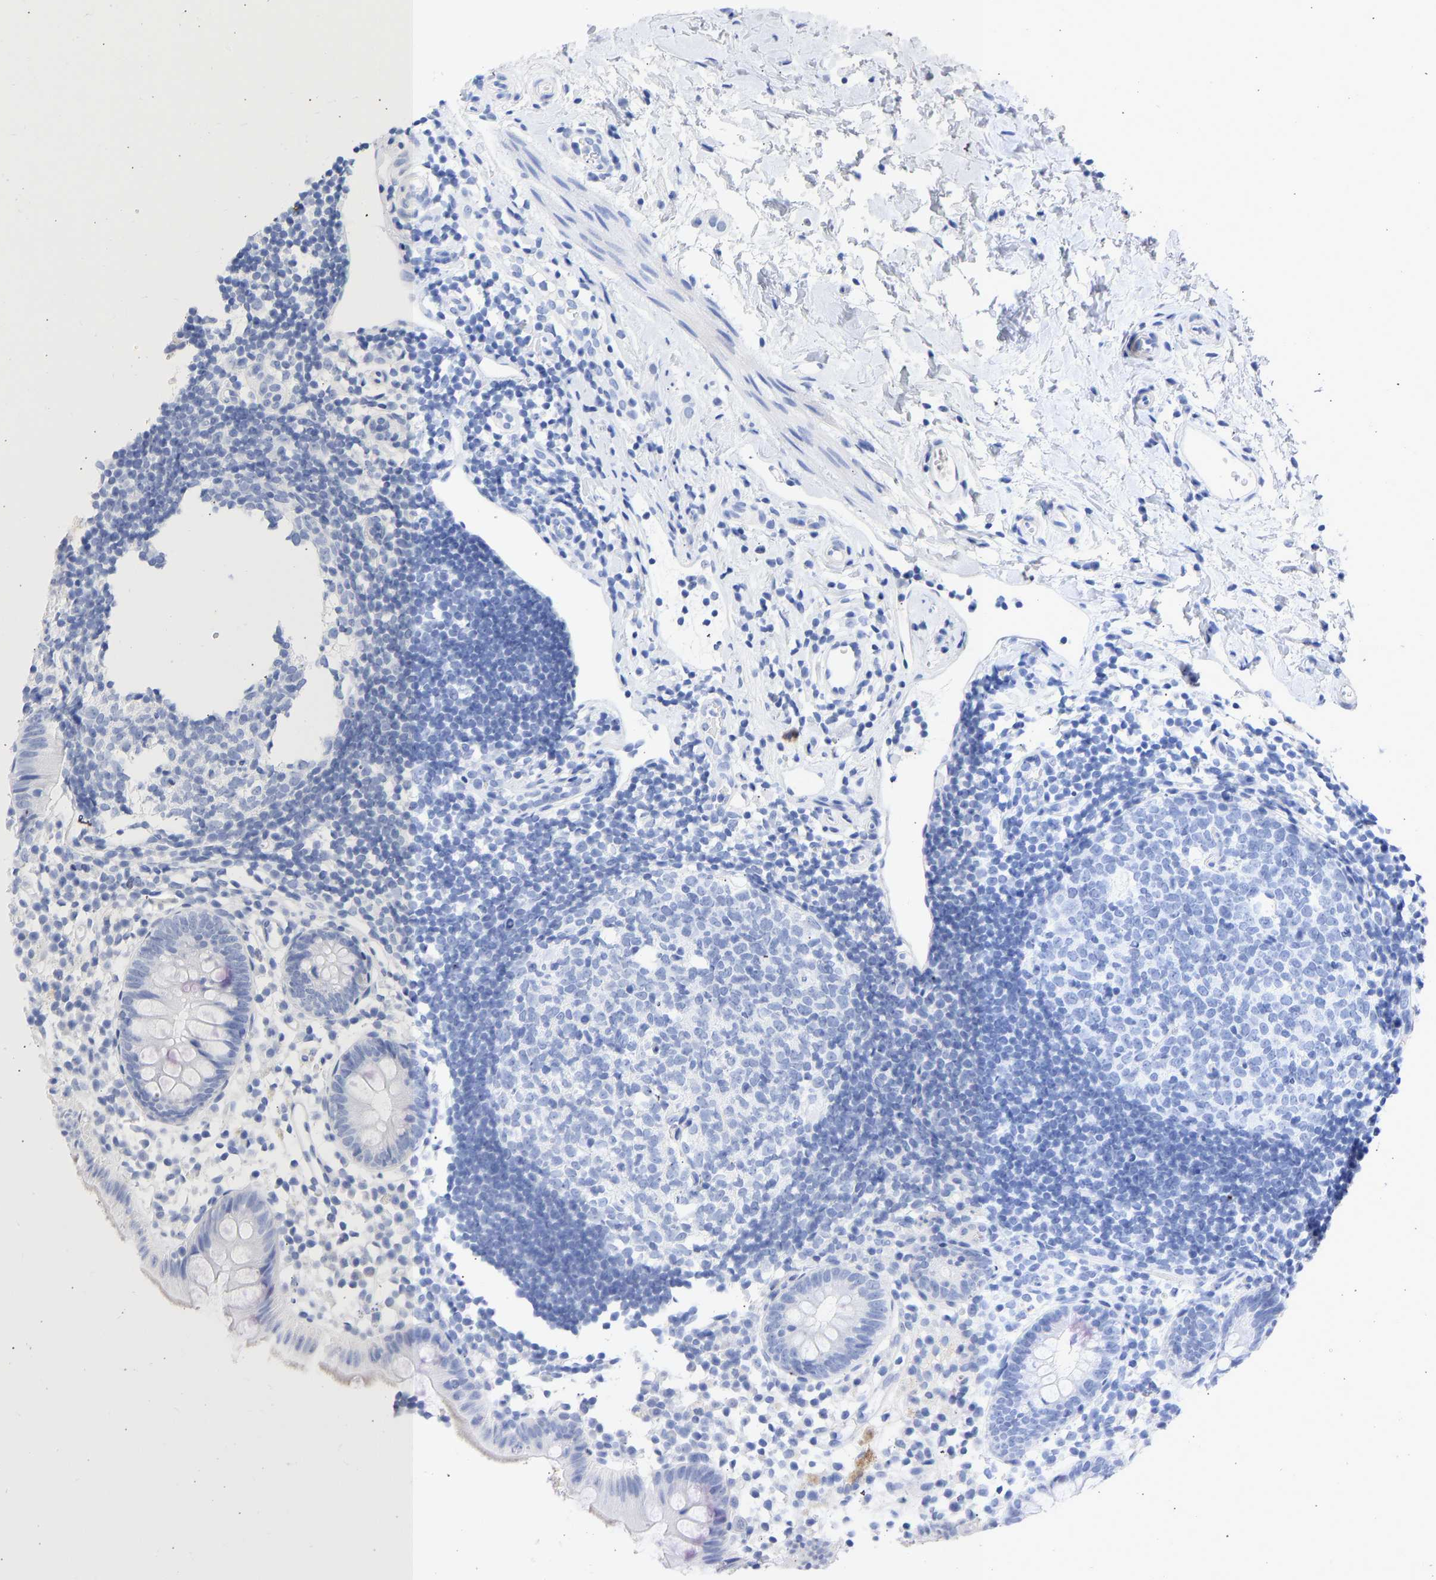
{"staining": {"intensity": "negative", "quantity": "none", "location": "none"}, "tissue": "appendix", "cell_type": "Glandular cells", "image_type": "normal", "snomed": [{"axis": "morphology", "description": "Normal tissue, NOS"}, {"axis": "topography", "description": "Appendix"}], "caption": "IHC of unremarkable human appendix shows no staining in glandular cells.", "gene": "KRT1", "patient": {"sex": "female", "age": 20}}